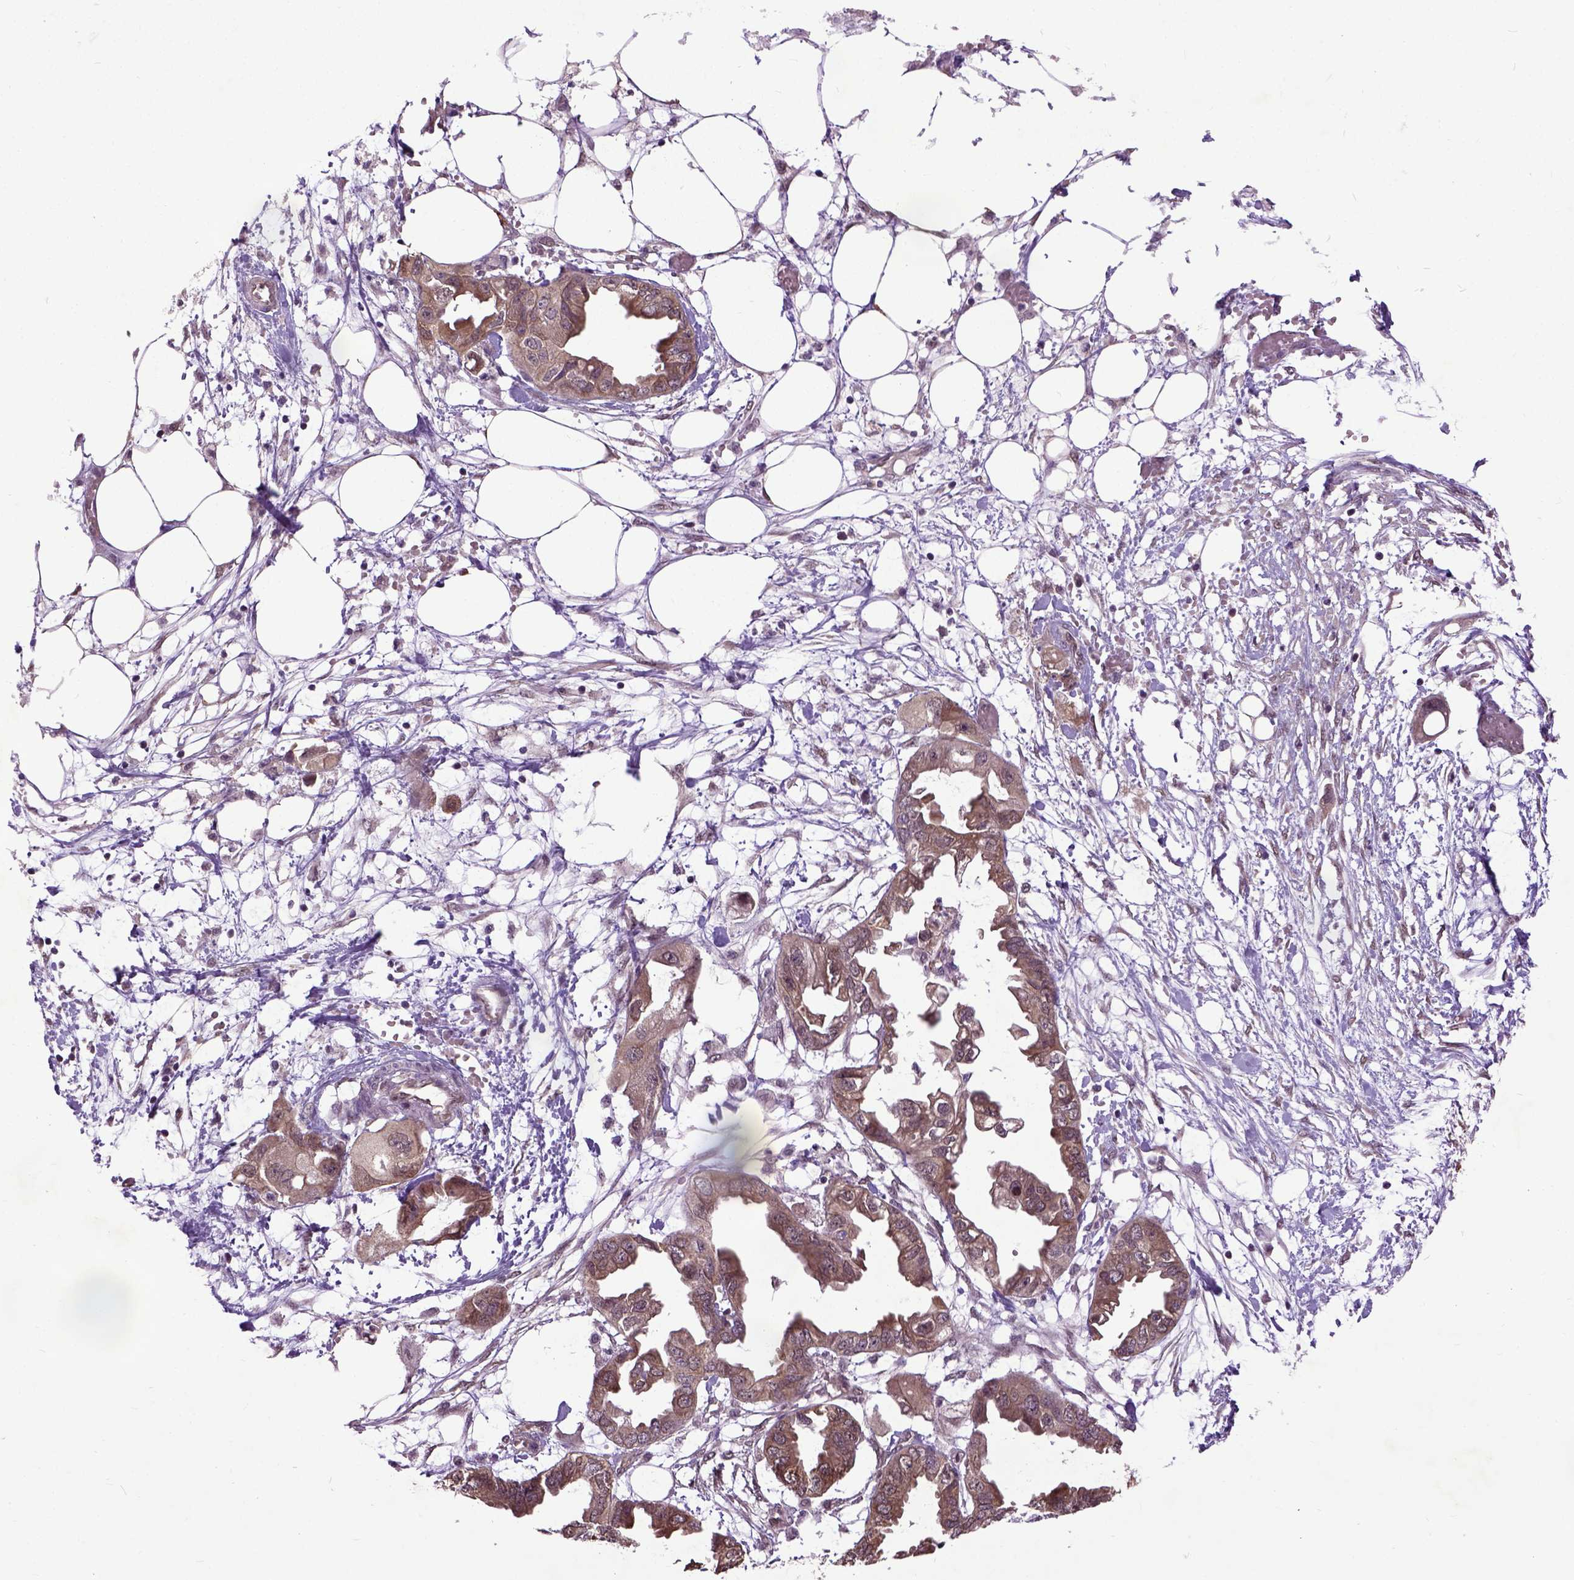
{"staining": {"intensity": "moderate", "quantity": ">75%", "location": "cytoplasmic/membranous"}, "tissue": "endometrial cancer", "cell_type": "Tumor cells", "image_type": "cancer", "snomed": [{"axis": "morphology", "description": "Adenocarcinoma, NOS"}, {"axis": "morphology", "description": "Adenocarcinoma, metastatic, NOS"}, {"axis": "topography", "description": "Adipose tissue"}, {"axis": "topography", "description": "Endometrium"}], "caption": "A medium amount of moderate cytoplasmic/membranous positivity is appreciated in about >75% of tumor cells in endometrial cancer tissue. (Brightfield microscopy of DAB IHC at high magnification).", "gene": "UBA3", "patient": {"sex": "female", "age": 67}}